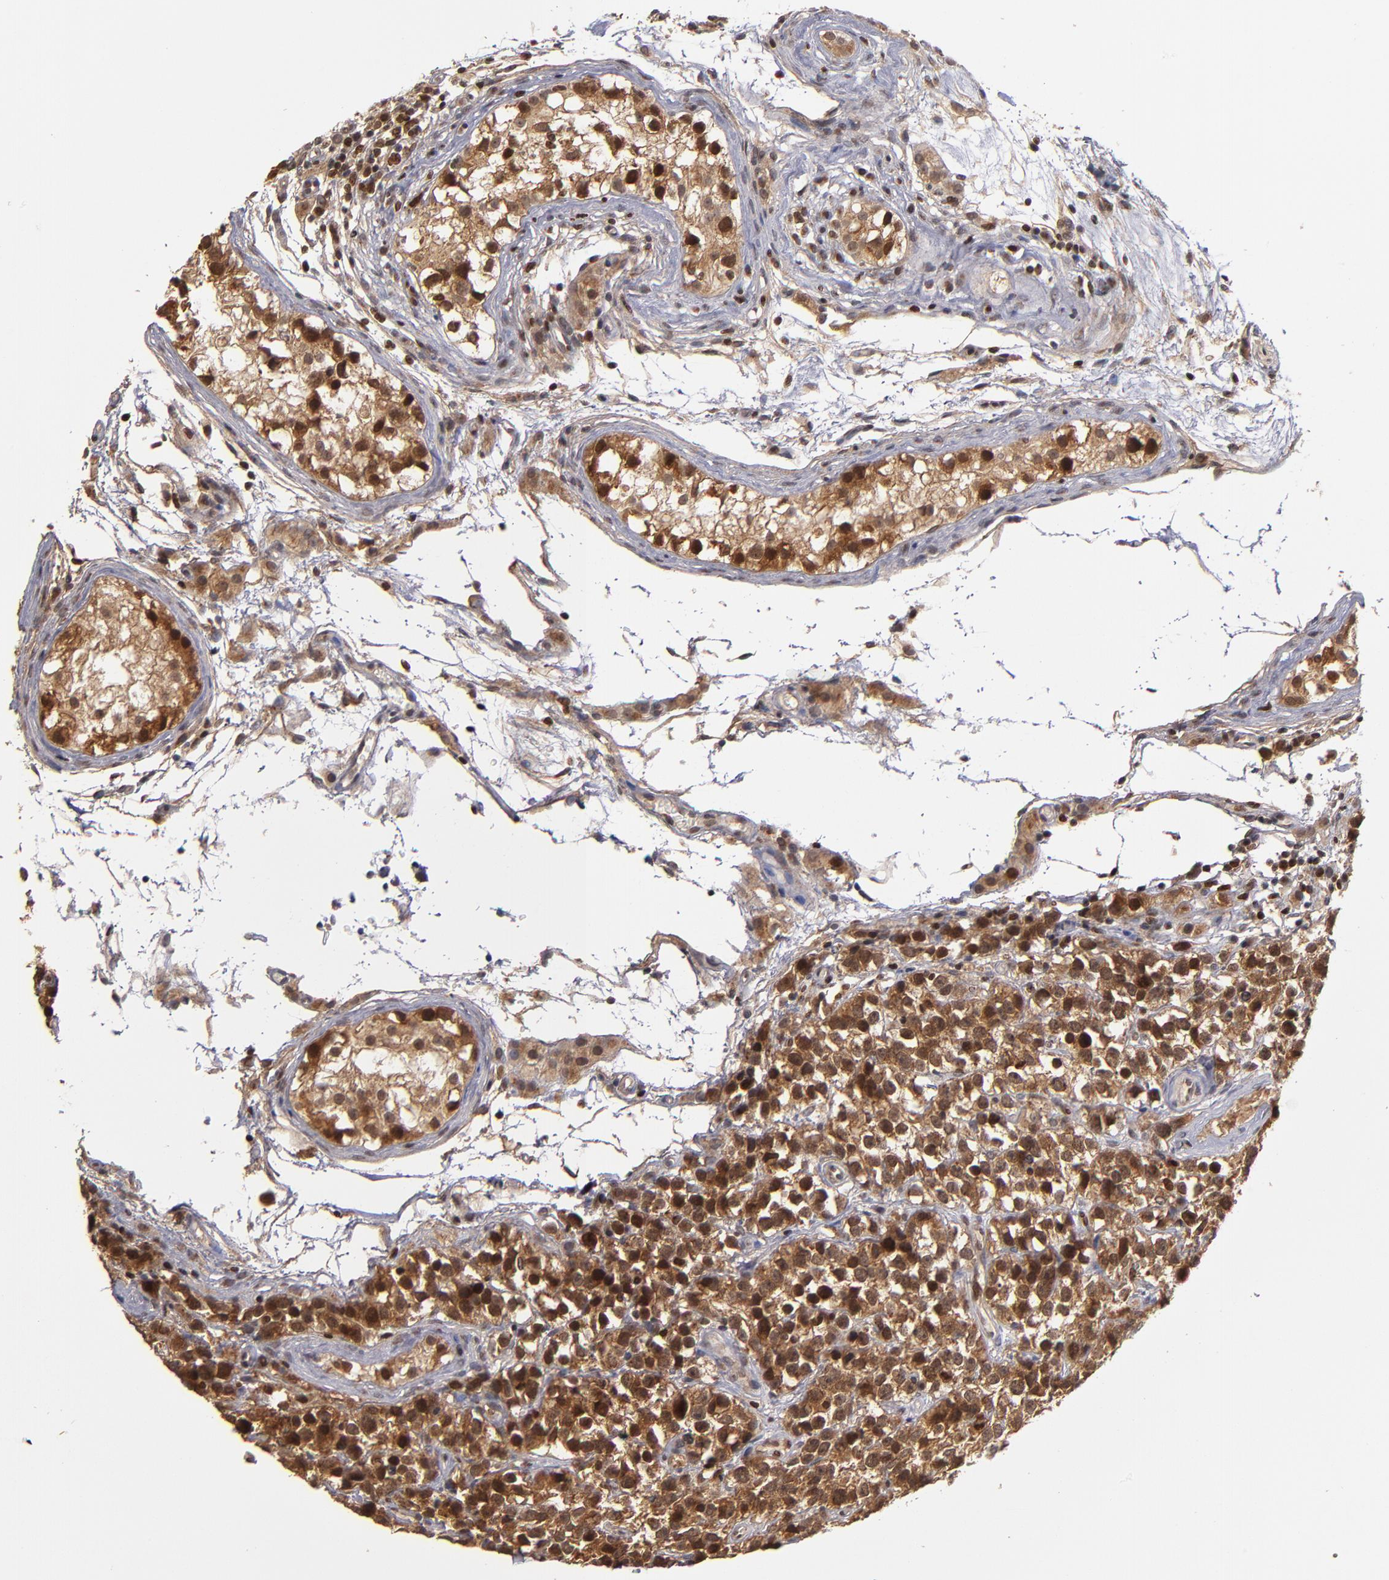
{"staining": {"intensity": "moderate", "quantity": "25%-75%", "location": "cytoplasmic/membranous"}, "tissue": "testis cancer", "cell_type": "Tumor cells", "image_type": "cancer", "snomed": [{"axis": "morphology", "description": "Seminoma, NOS"}, {"axis": "topography", "description": "Testis"}], "caption": "Protein expression analysis of human testis cancer reveals moderate cytoplasmic/membranous staining in about 25%-75% of tumor cells. (IHC, brightfield microscopy, high magnification).", "gene": "KDM6A", "patient": {"sex": "male", "age": 25}}